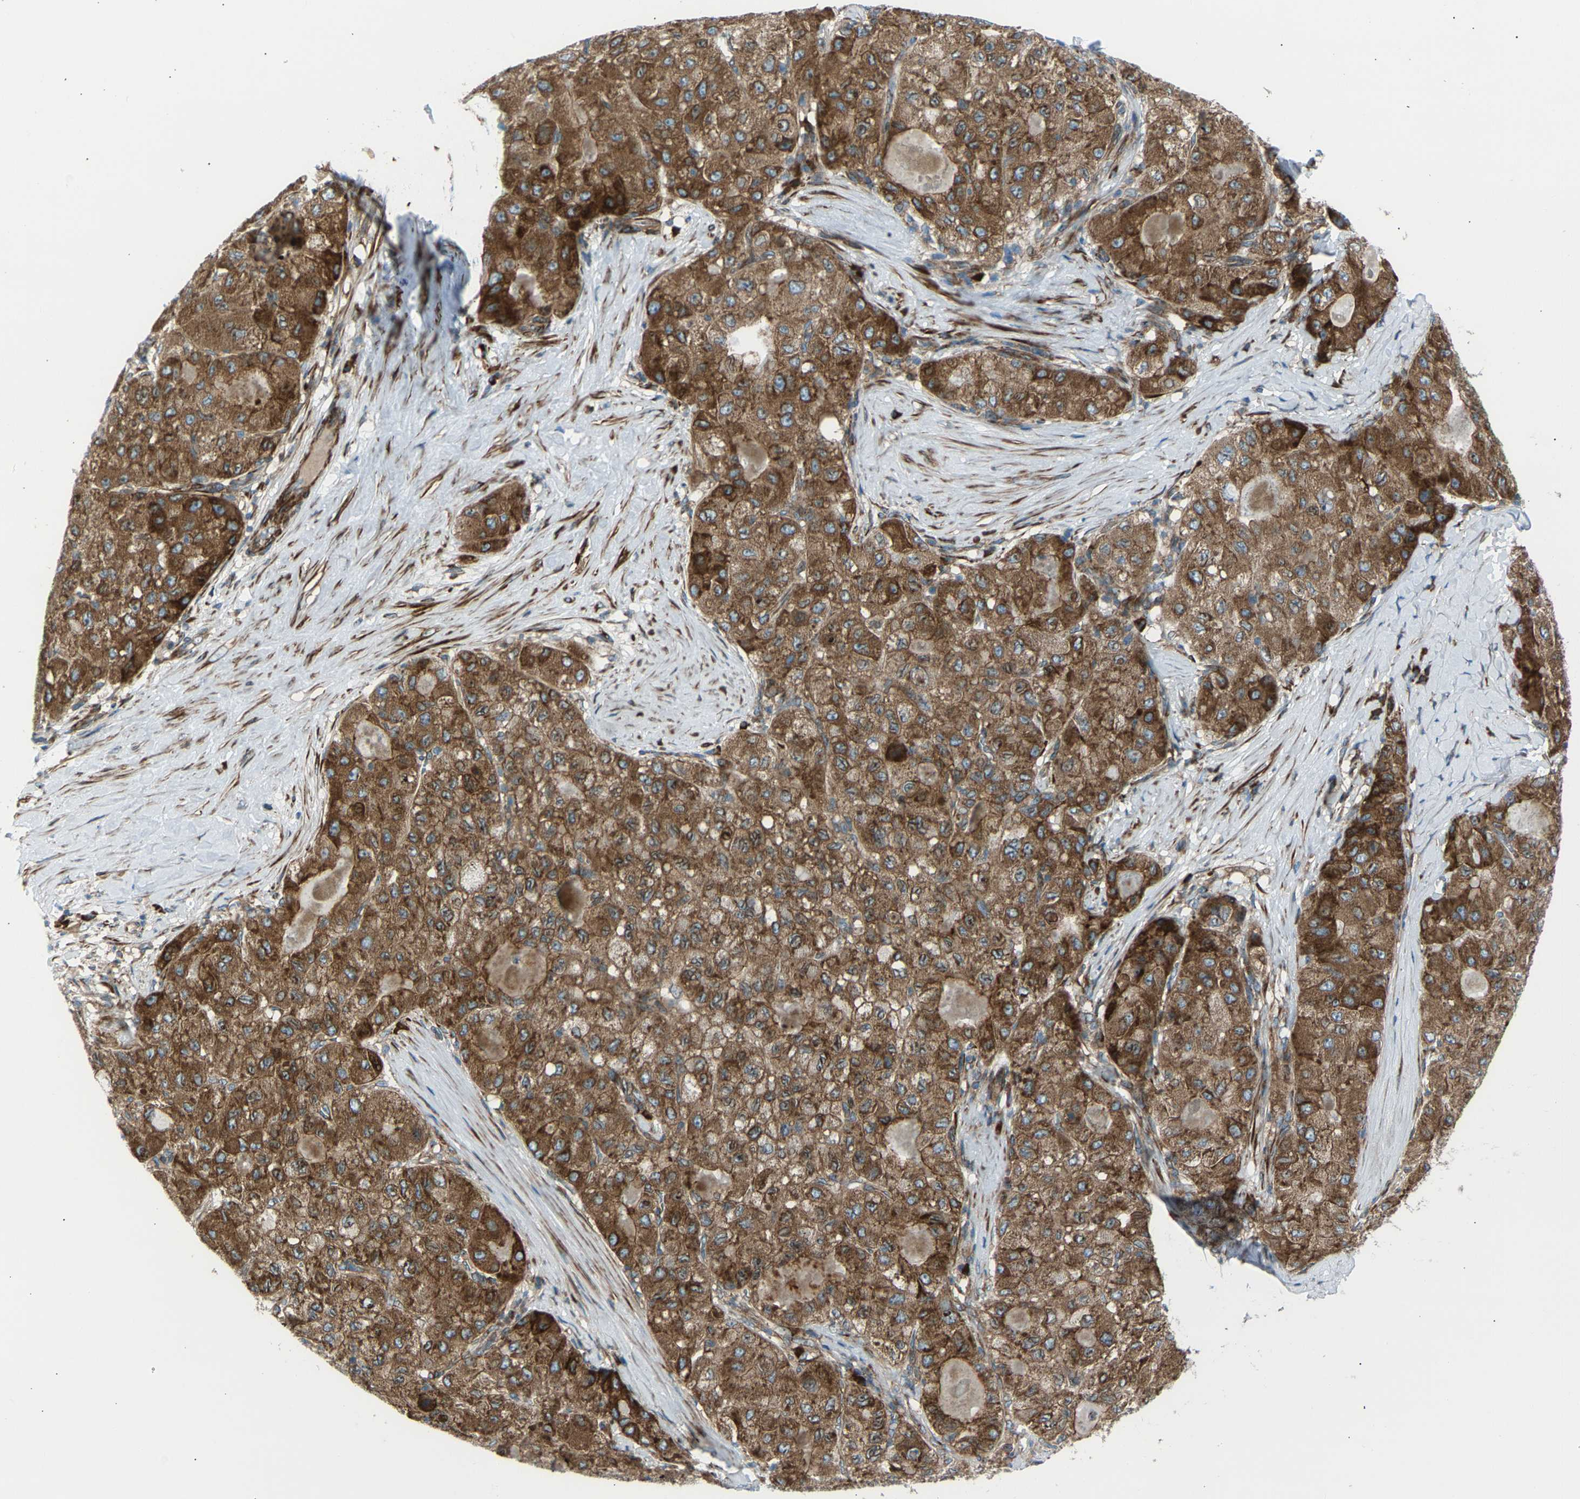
{"staining": {"intensity": "moderate", "quantity": ">75%", "location": "cytoplasmic/membranous"}, "tissue": "liver cancer", "cell_type": "Tumor cells", "image_type": "cancer", "snomed": [{"axis": "morphology", "description": "Carcinoma, Hepatocellular, NOS"}, {"axis": "topography", "description": "Liver"}], "caption": "The histopathology image exhibits immunohistochemical staining of liver cancer (hepatocellular carcinoma). There is moderate cytoplasmic/membranous staining is seen in approximately >75% of tumor cells.", "gene": "VPS41", "patient": {"sex": "male", "age": 80}}